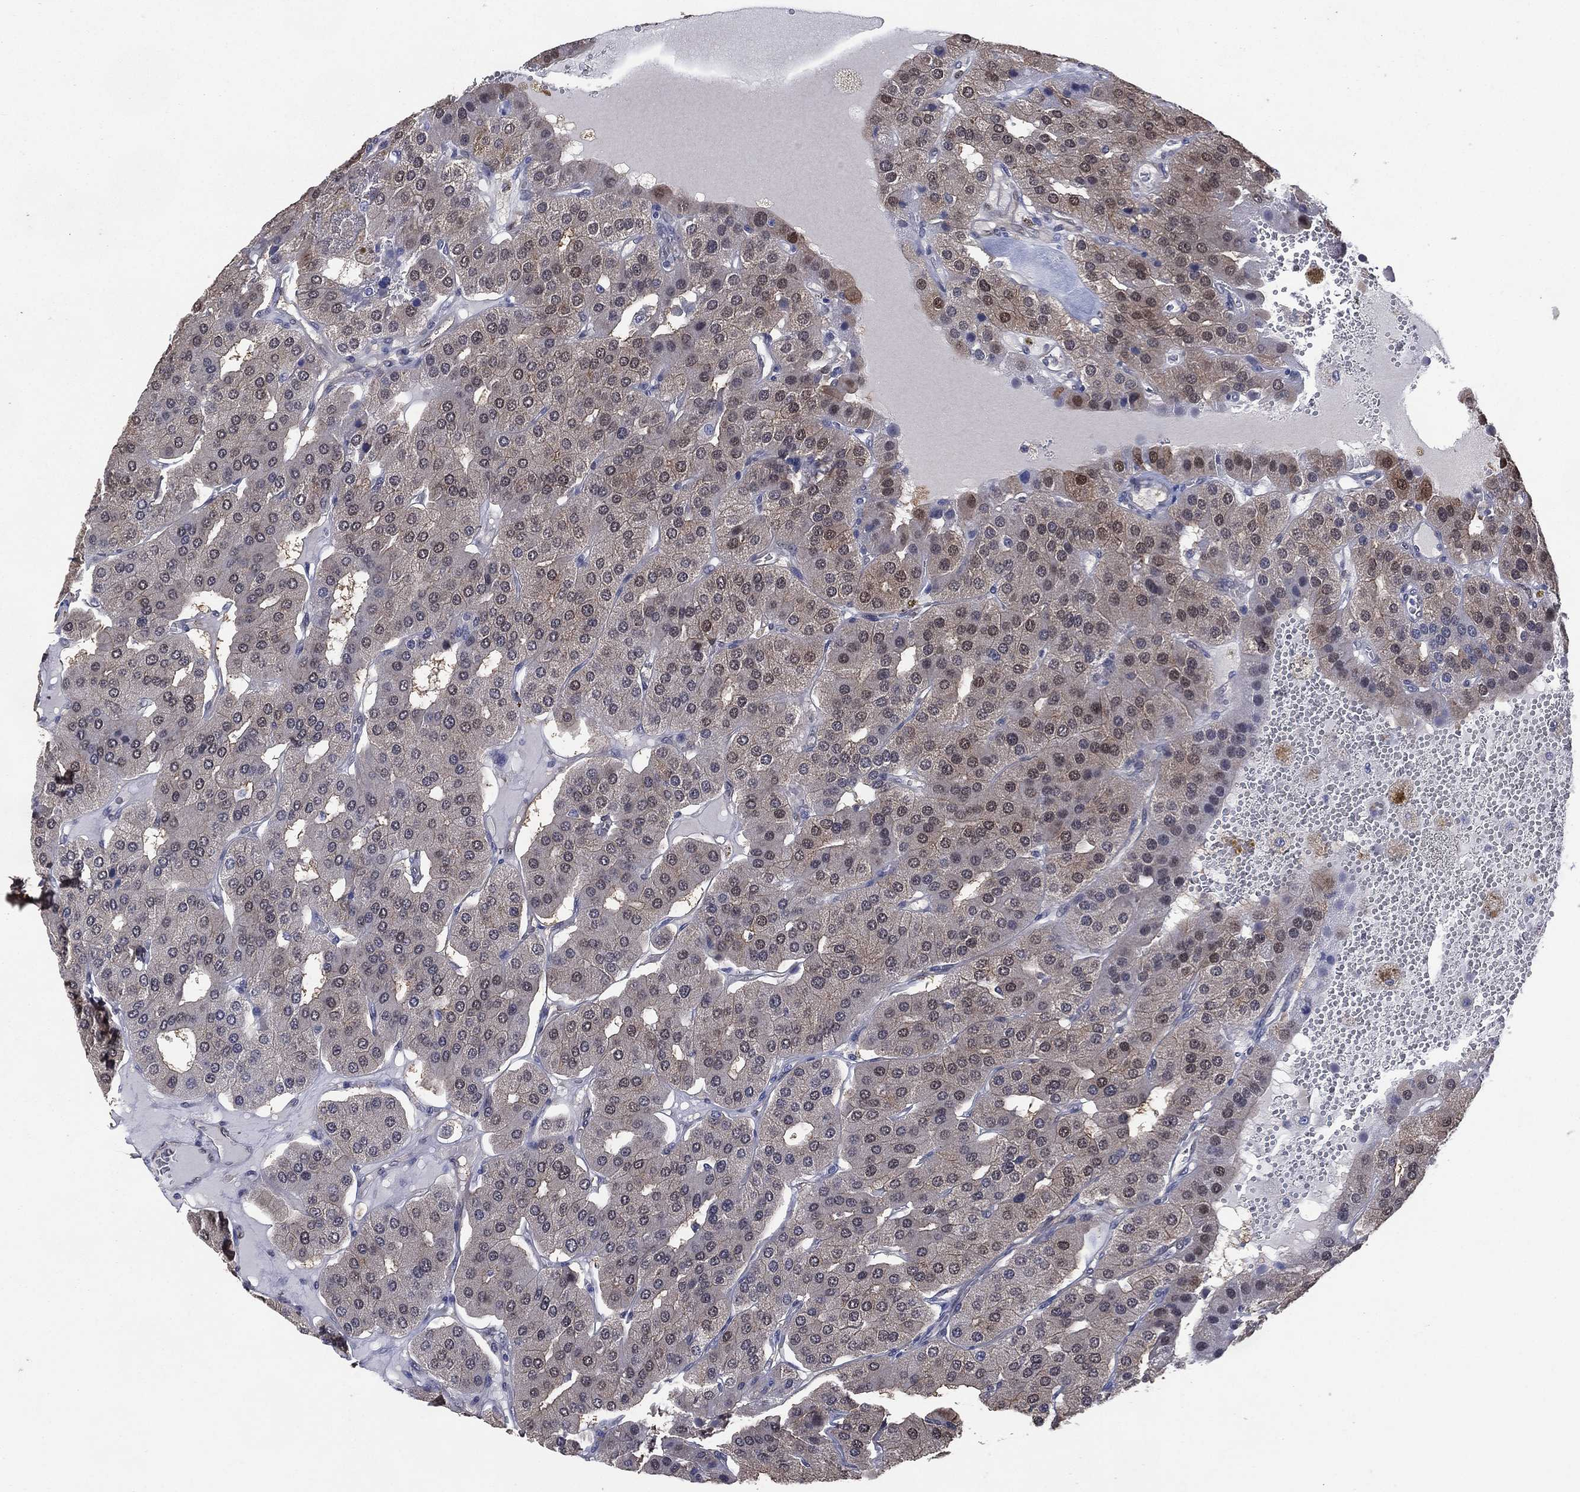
{"staining": {"intensity": "weak", "quantity": "<25%", "location": "nuclear"}, "tissue": "parathyroid gland", "cell_type": "Glandular cells", "image_type": "normal", "snomed": [{"axis": "morphology", "description": "Normal tissue, NOS"}, {"axis": "morphology", "description": "Adenoma, NOS"}, {"axis": "topography", "description": "Parathyroid gland"}], "caption": "A high-resolution micrograph shows immunohistochemistry staining of benign parathyroid gland, which exhibits no significant staining in glandular cells.", "gene": "AK1", "patient": {"sex": "female", "age": 86}}